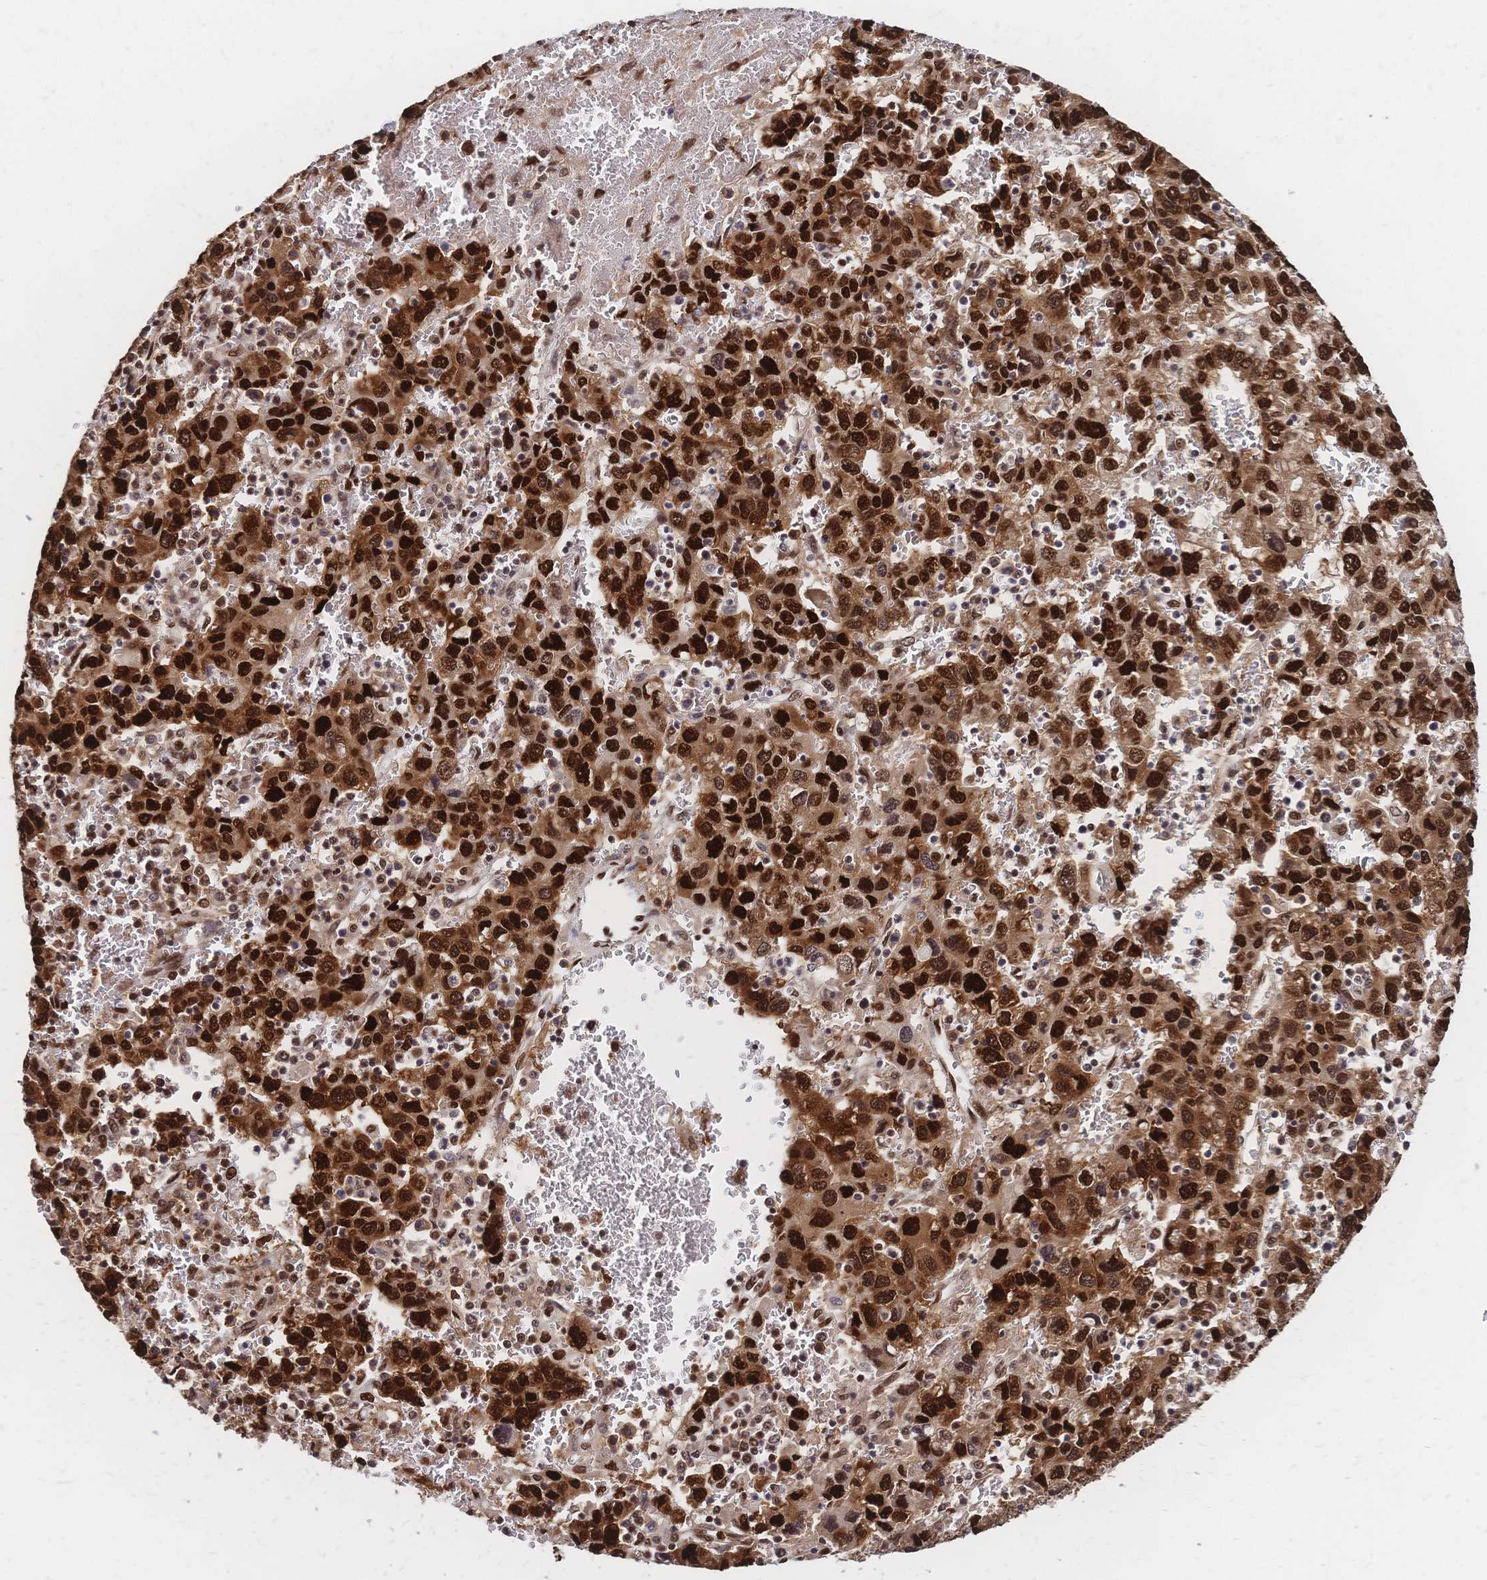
{"staining": {"intensity": "strong", "quantity": ">75%", "location": "nuclear"}, "tissue": "liver cancer", "cell_type": "Tumor cells", "image_type": "cancer", "snomed": [{"axis": "morphology", "description": "Carcinoma, Hepatocellular, NOS"}, {"axis": "topography", "description": "Liver"}], "caption": "Immunohistochemical staining of liver hepatocellular carcinoma exhibits high levels of strong nuclear protein staining in about >75% of tumor cells.", "gene": "HDGF", "patient": {"sex": "male", "age": 69}}